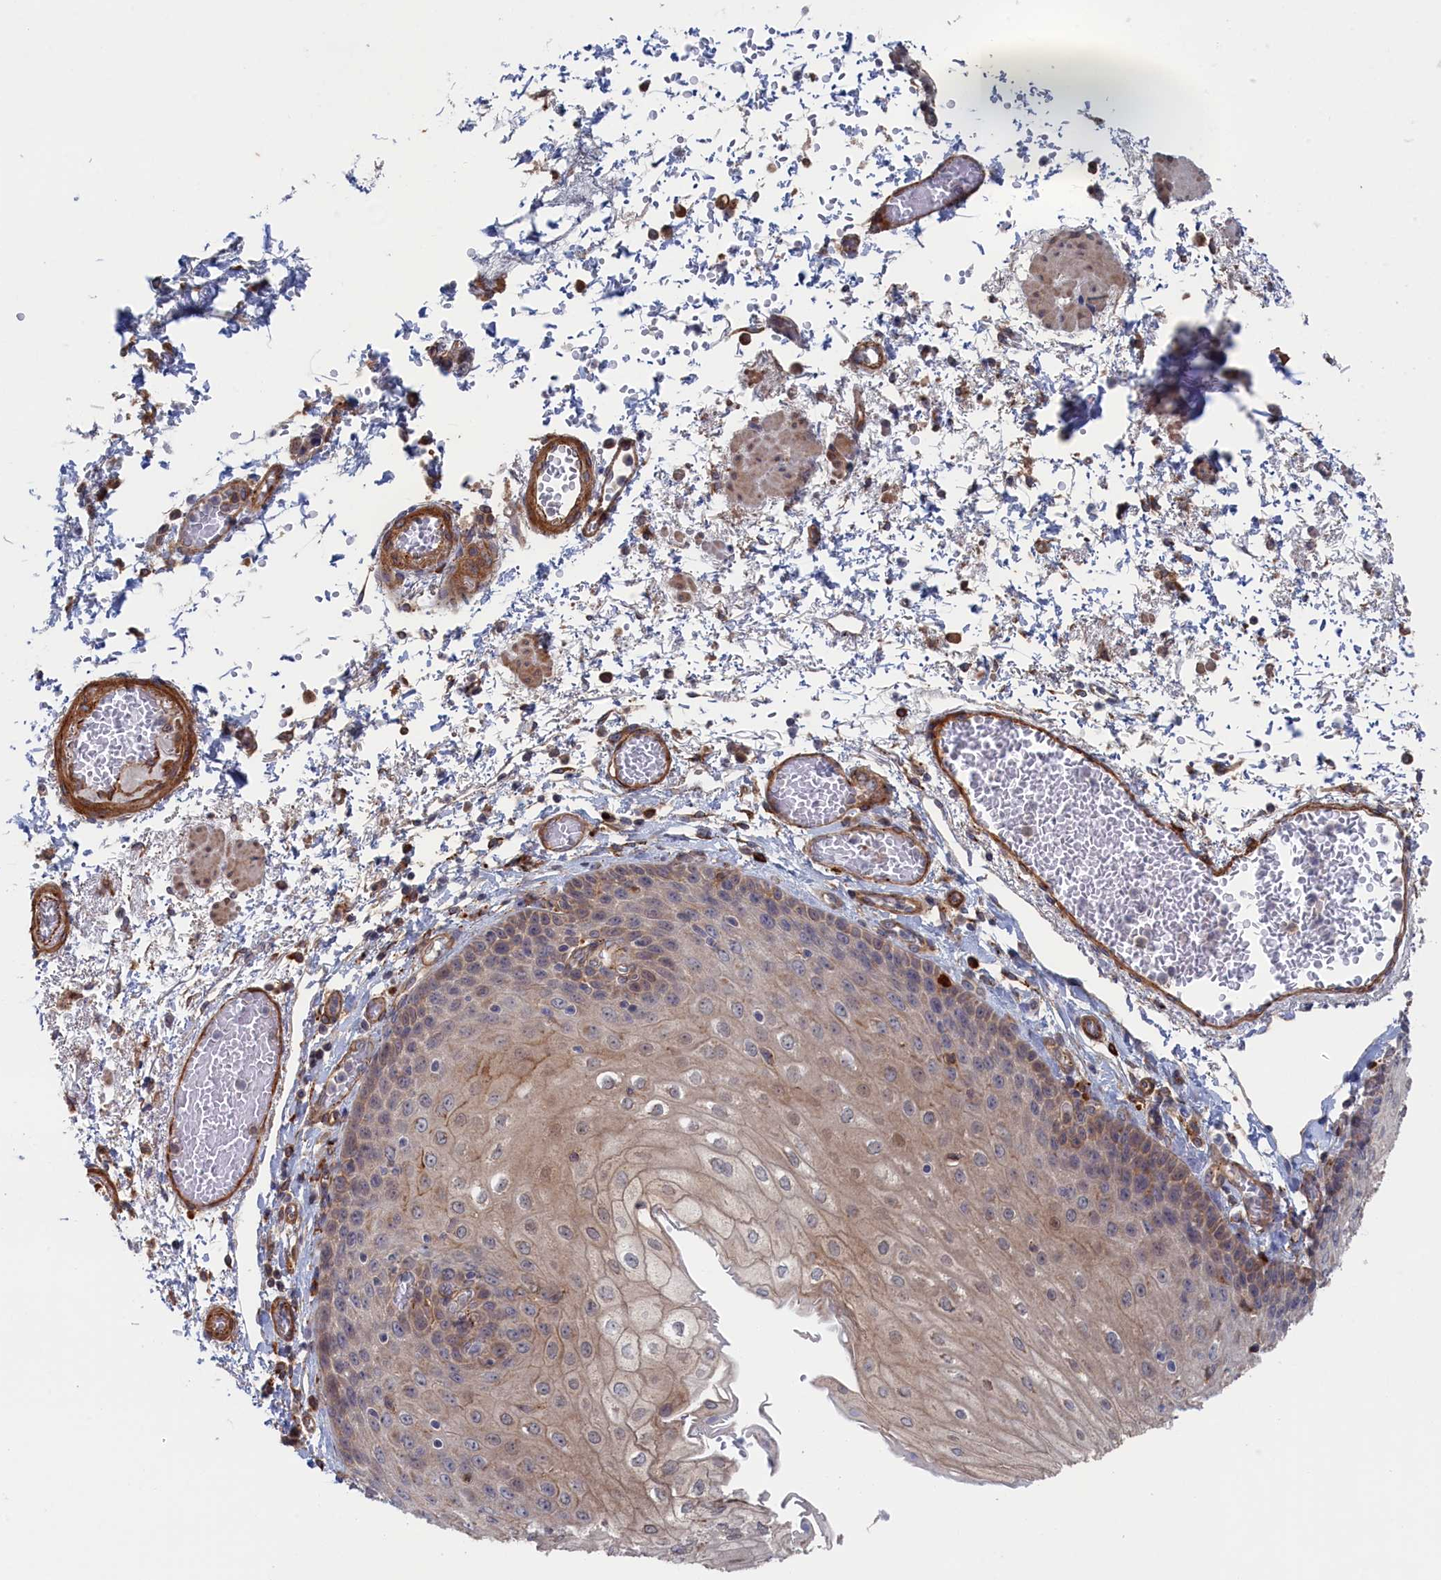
{"staining": {"intensity": "moderate", "quantity": "25%-75%", "location": "cytoplasmic/membranous"}, "tissue": "esophagus", "cell_type": "Squamous epithelial cells", "image_type": "normal", "snomed": [{"axis": "morphology", "description": "Normal tissue, NOS"}, {"axis": "topography", "description": "Esophagus"}], "caption": "Brown immunohistochemical staining in normal human esophagus reveals moderate cytoplasmic/membranous positivity in approximately 25%-75% of squamous epithelial cells.", "gene": "FILIP1L", "patient": {"sex": "male", "age": 81}}